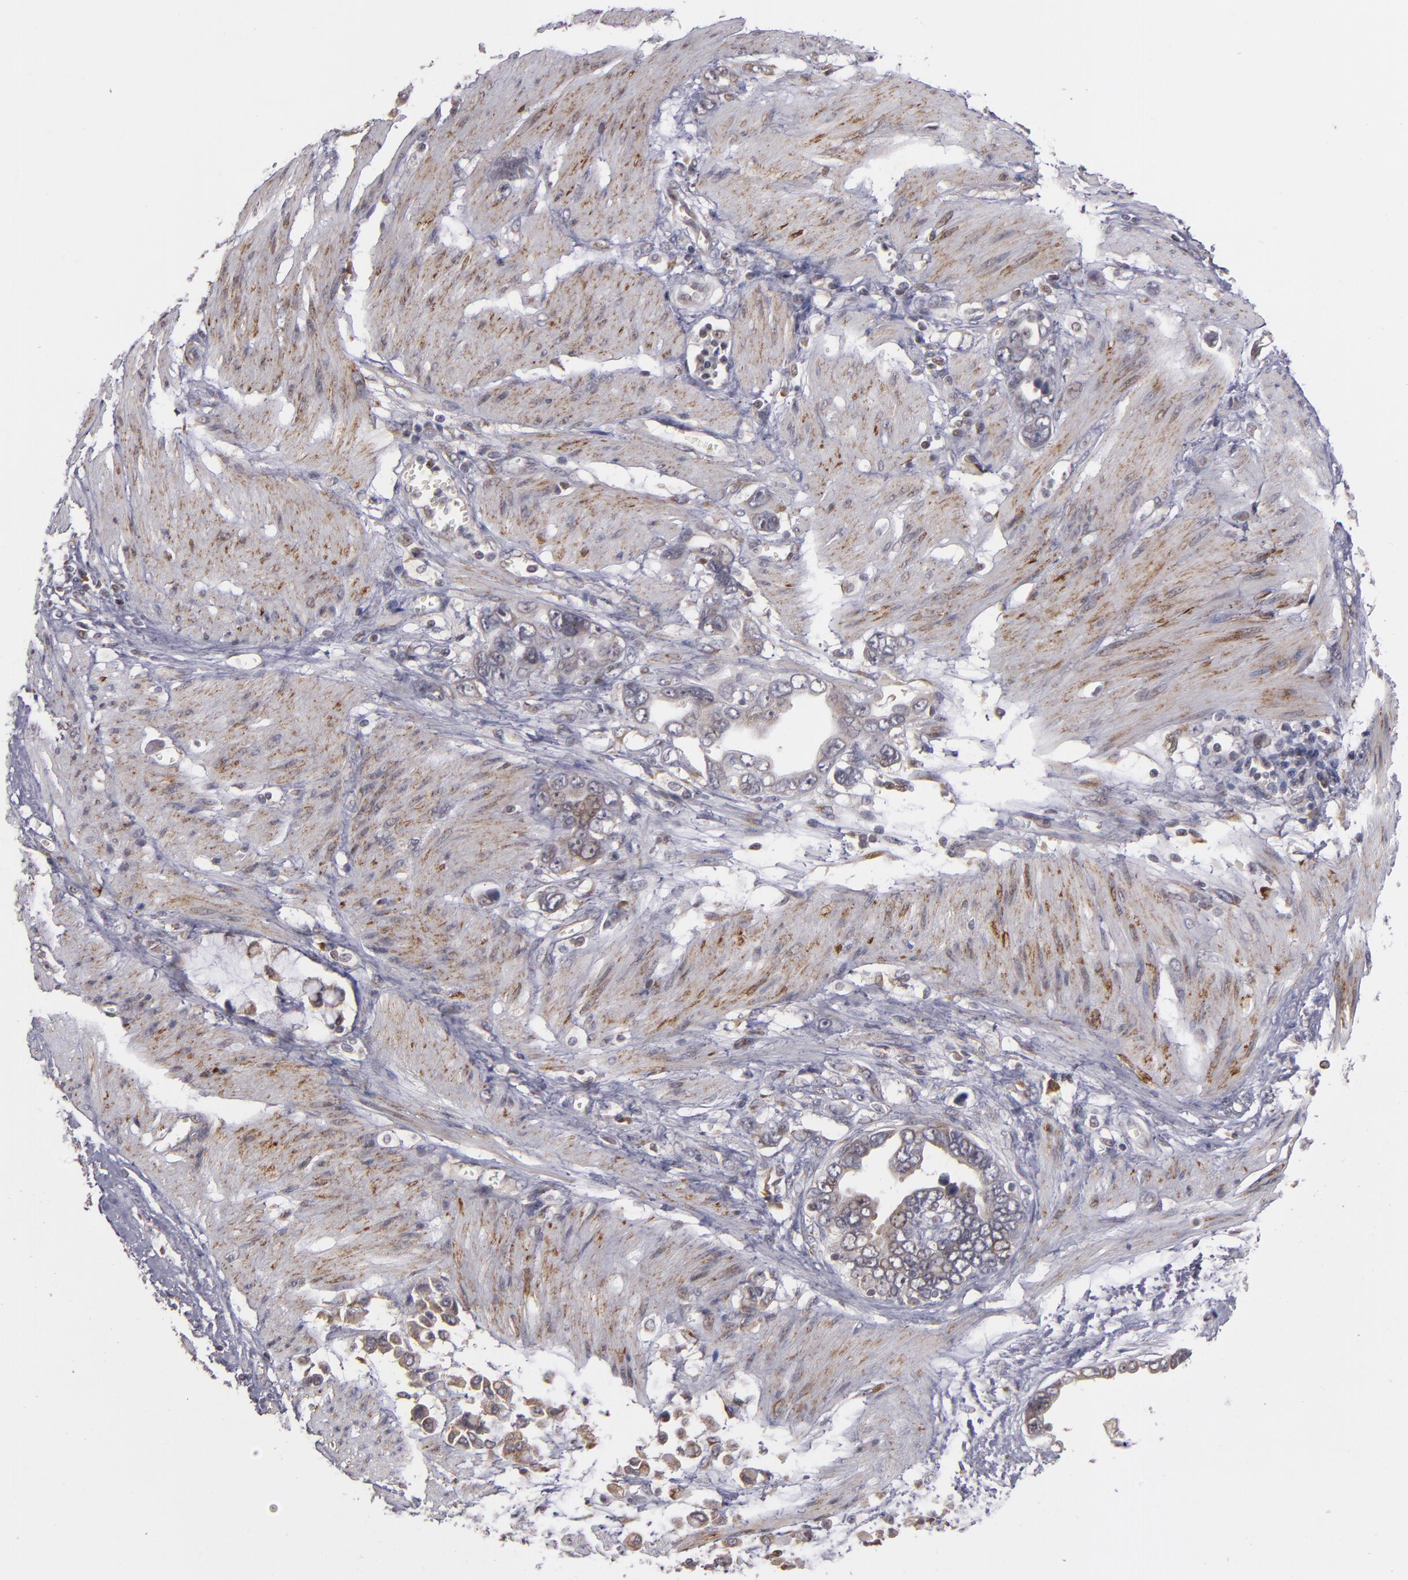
{"staining": {"intensity": "weak", "quantity": ">75%", "location": "cytoplasmic/membranous"}, "tissue": "stomach cancer", "cell_type": "Tumor cells", "image_type": "cancer", "snomed": [{"axis": "morphology", "description": "Adenocarcinoma, NOS"}, {"axis": "topography", "description": "Stomach"}], "caption": "Human adenocarcinoma (stomach) stained with a brown dye displays weak cytoplasmic/membranous positive expression in about >75% of tumor cells.", "gene": "CASP1", "patient": {"sex": "male", "age": 78}}